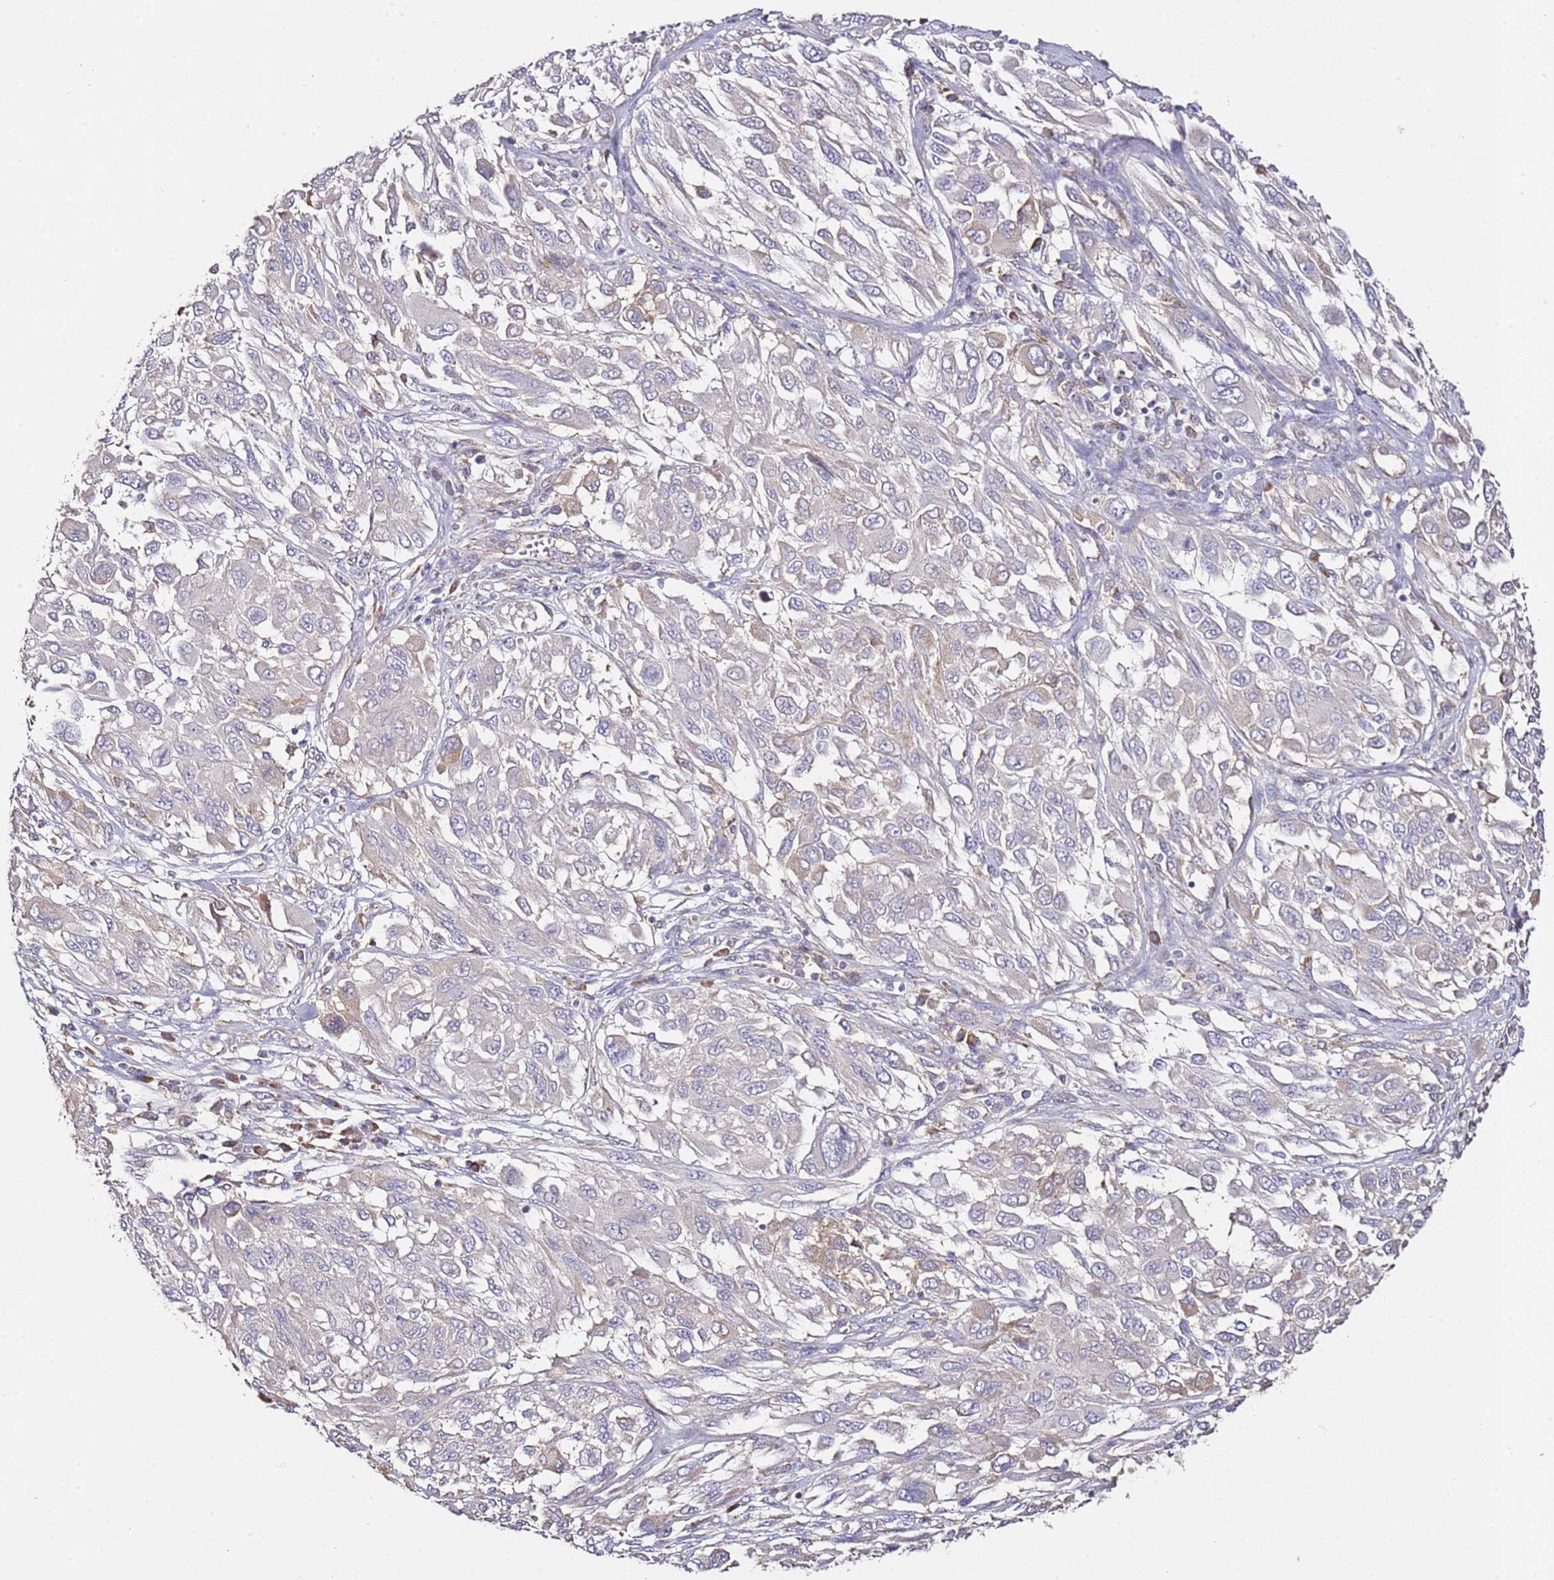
{"staining": {"intensity": "negative", "quantity": "none", "location": "none"}, "tissue": "melanoma", "cell_type": "Tumor cells", "image_type": "cancer", "snomed": [{"axis": "morphology", "description": "Malignant melanoma, NOS"}, {"axis": "topography", "description": "Skin"}], "caption": "Immunohistochemistry image of neoplastic tissue: human malignant melanoma stained with DAB displays no significant protein staining in tumor cells.", "gene": "OR2B11", "patient": {"sex": "female", "age": 91}}